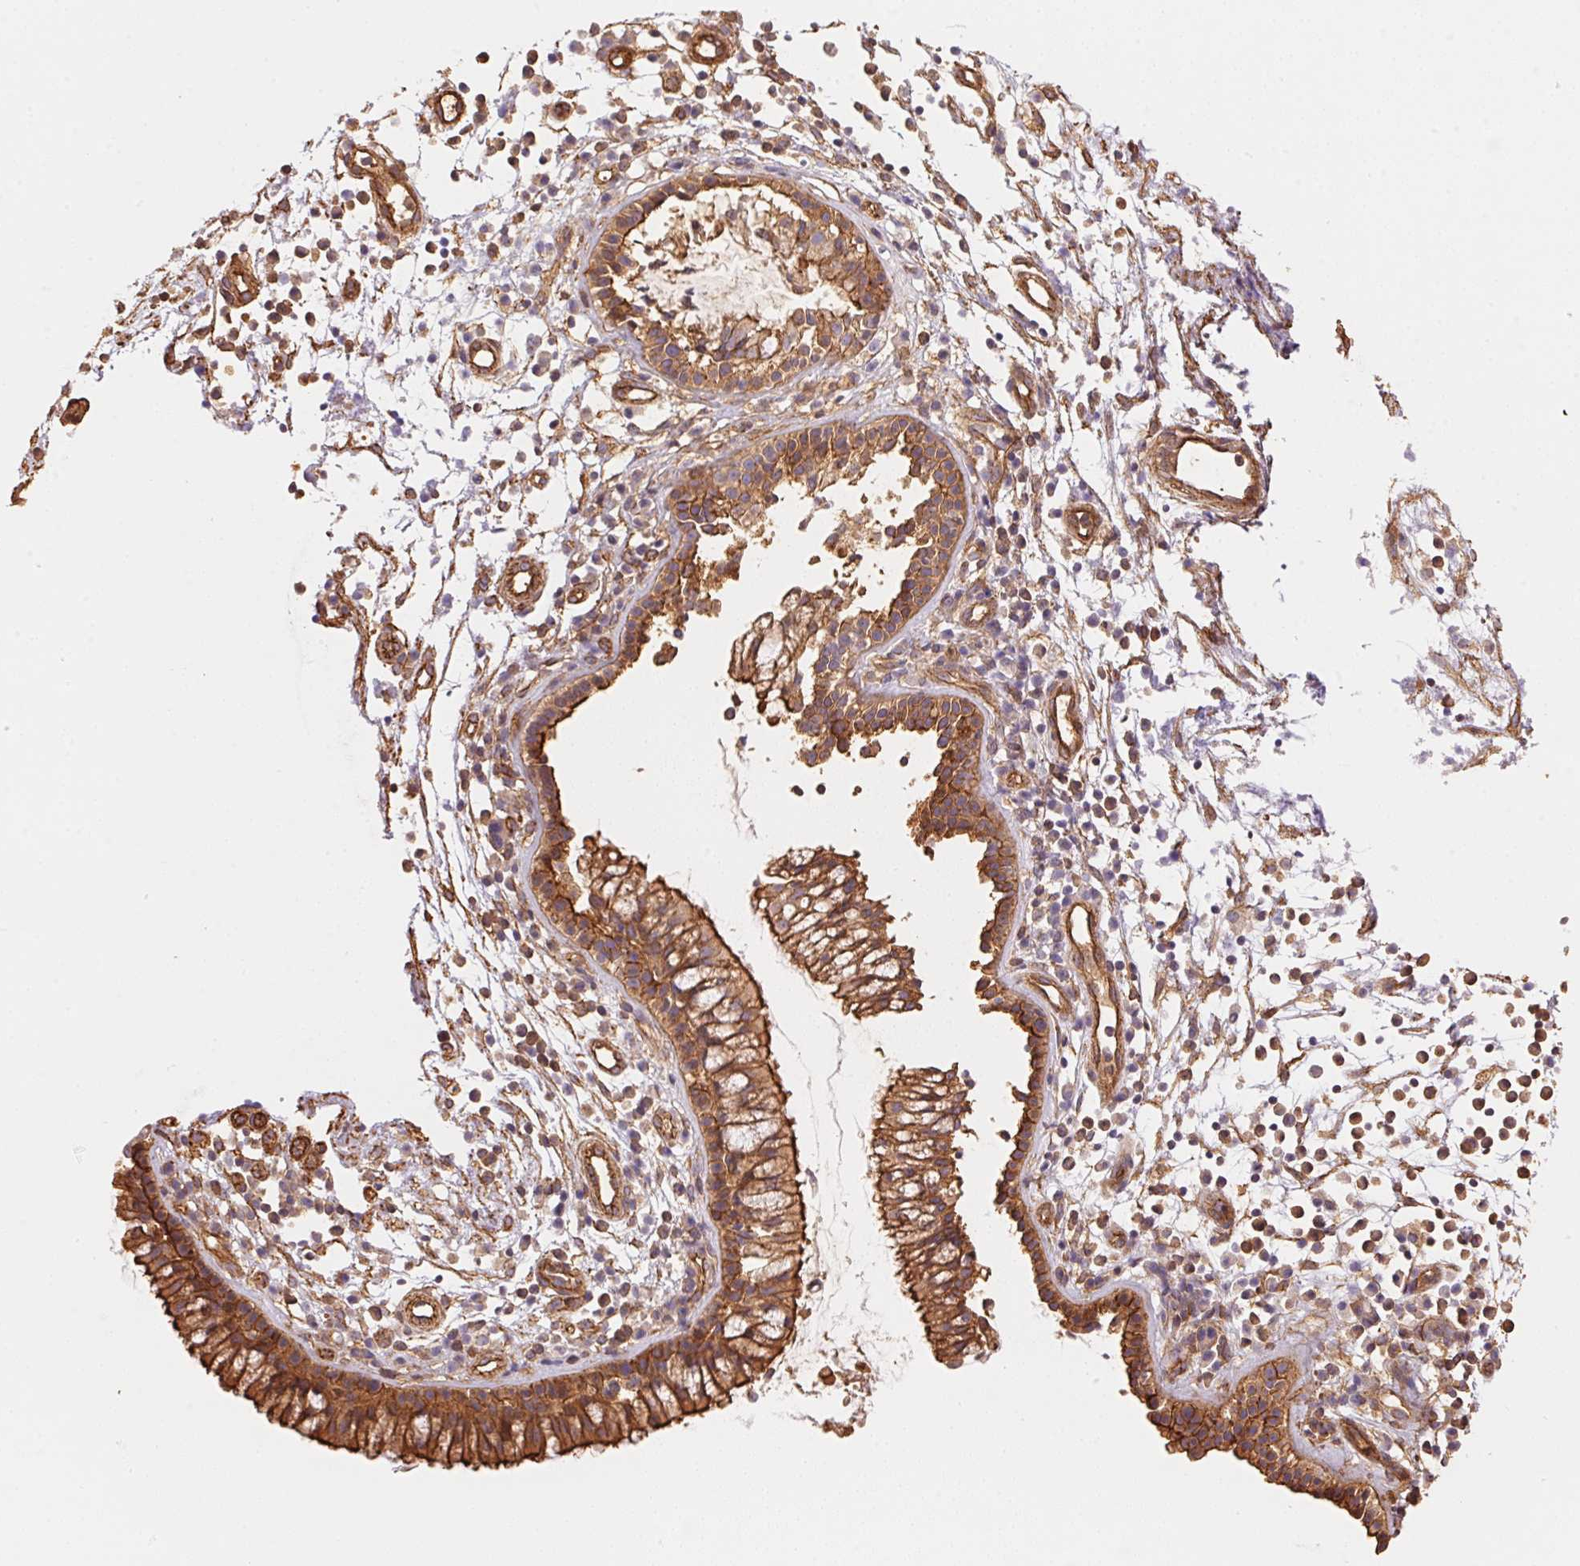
{"staining": {"intensity": "moderate", "quantity": ">75%", "location": "cytoplasmic/membranous"}, "tissue": "nasopharynx", "cell_type": "Respiratory epithelial cells", "image_type": "normal", "snomed": [{"axis": "morphology", "description": "Normal tissue, NOS"}, {"axis": "topography", "description": "Nasopharynx"}], "caption": "Immunohistochemistry (IHC) (DAB (3,3'-diaminobenzidine)) staining of benign human nasopharynx displays moderate cytoplasmic/membranous protein positivity in approximately >75% of respiratory epithelial cells. (Stains: DAB (3,3'-diaminobenzidine) in brown, nuclei in blue, Microscopy: brightfield microscopy at high magnification).", "gene": "FRAS1", "patient": {"sex": "male", "age": 77}}